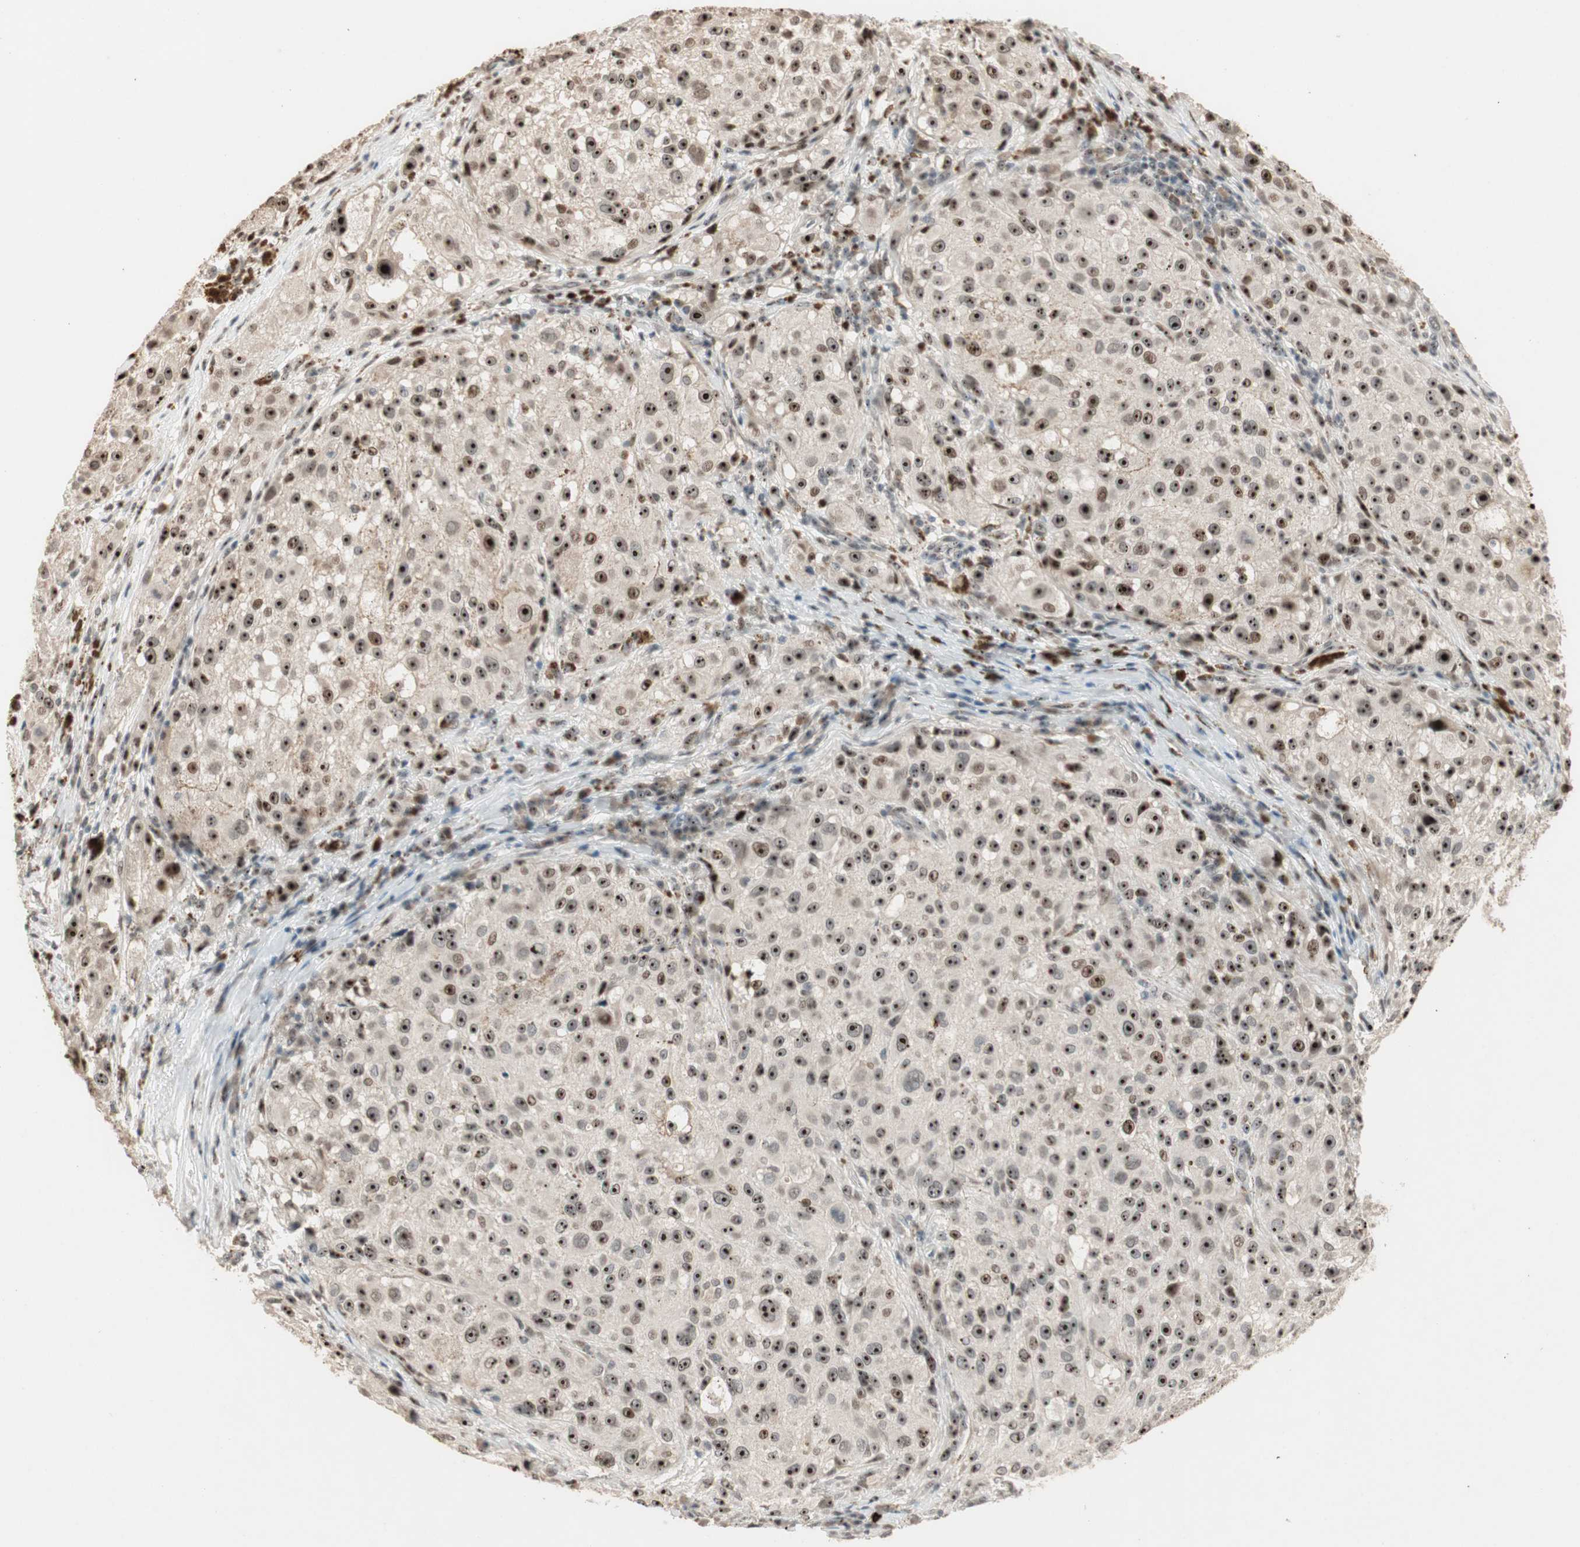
{"staining": {"intensity": "strong", "quantity": ">75%", "location": "nuclear"}, "tissue": "melanoma", "cell_type": "Tumor cells", "image_type": "cancer", "snomed": [{"axis": "morphology", "description": "Necrosis, NOS"}, {"axis": "morphology", "description": "Malignant melanoma, NOS"}, {"axis": "topography", "description": "Skin"}], "caption": "Protein analysis of melanoma tissue exhibits strong nuclear positivity in approximately >75% of tumor cells.", "gene": "ETV4", "patient": {"sex": "female", "age": 87}}